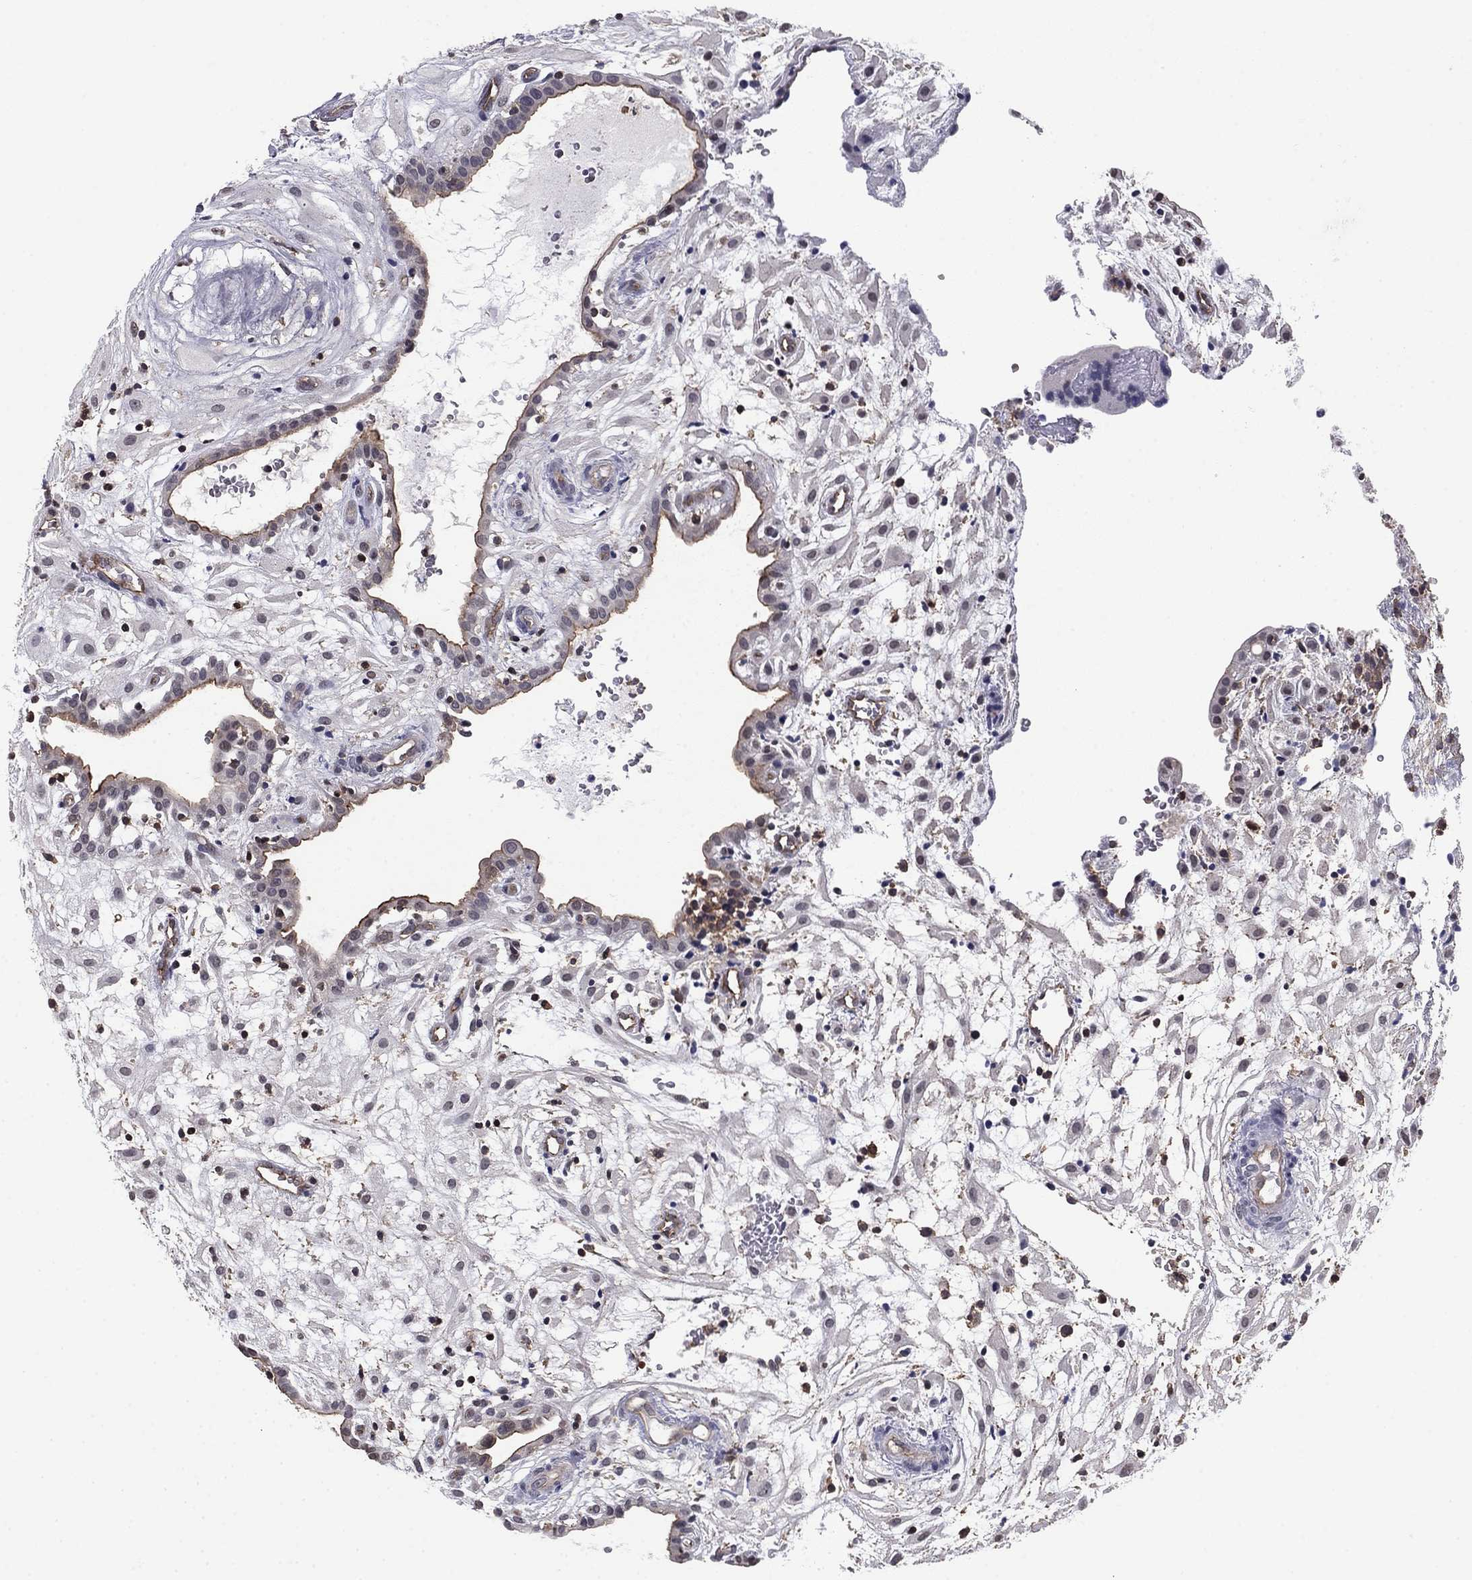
{"staining": {"intensity": "negative", "quantity": "none", "location": "none"}, "tissue": "placenta", "cell_type": "Decidual cells", "image_type": "normal", "snomed": [{"axis": "morphology", "description": "Normal tissue, NOS"}, {"axis": "topography", "description": "Placenta"}], "caption": "High power microscopy image of an immunohistochemistry photomicrograph of unremarkable placenta, revealing no significant staining in decidual cells. (Brightfield microscopy of DAB (3,3'-diaminobenzidine) immunohistochemistry at high magnification).", "gene": "PLCB2", "patient": {"sex": "female", "age": 24}}